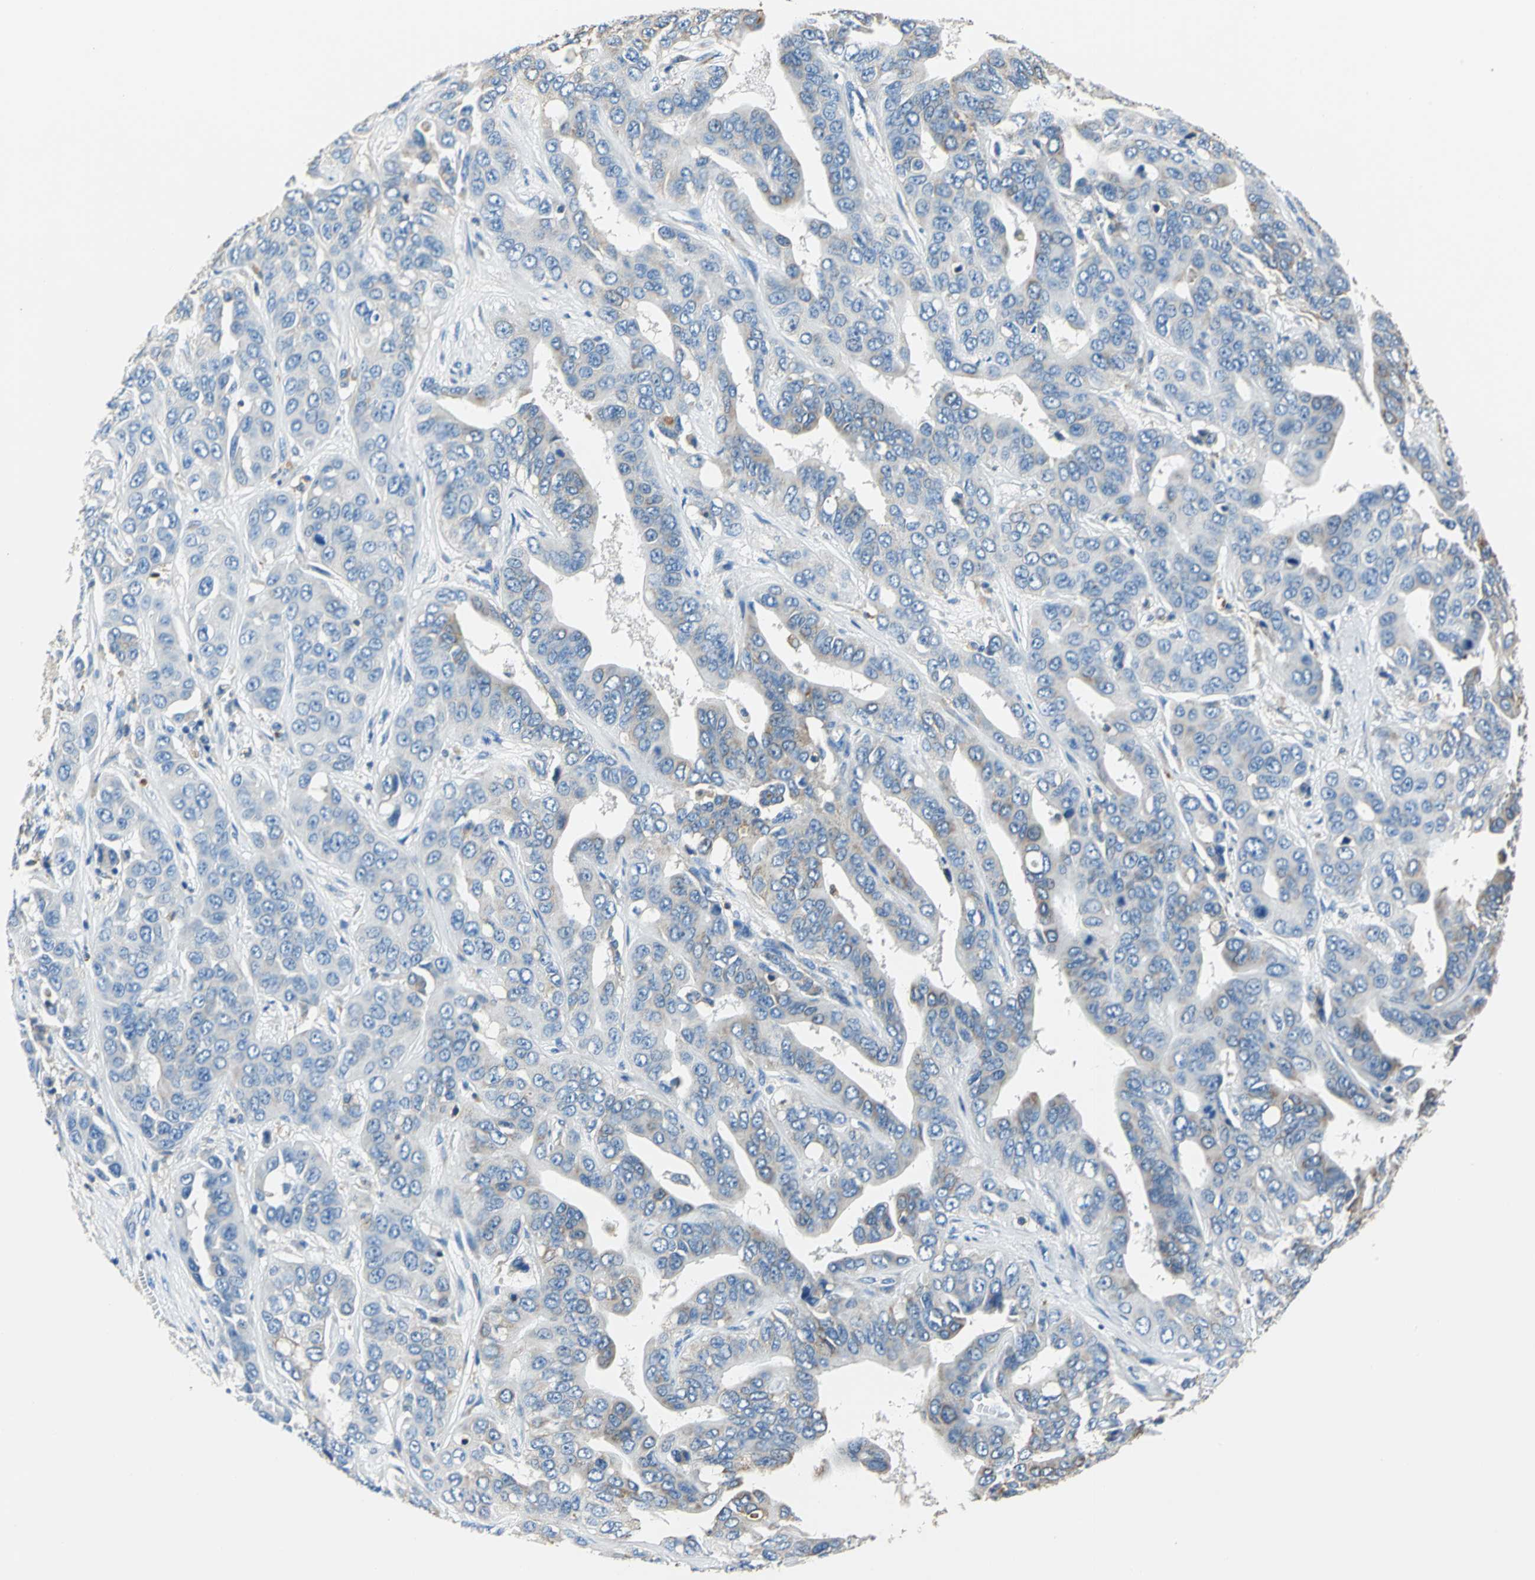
{"staining": {"intensity": "moderate", "quantity": "<25%", "location": "cytoplasmic/membranous"}, "tissue": "liver cancer", "cell_type": "Tumor cells", "image_type": "cancer", "snomed": [{"axis": "morphology", "description": "Cholangiocarcinoma"}, {"axis": "topography", "description": "Liver"}], "caption": "This histopathology image demonstrates immunohistochemistry (IHC) staining of liver cancer (cholangiocarcinoma), with low moderate cytoplasmic/membranous positivity in approximately <25% of tumor cells.", "gene": "SEPTIN6", "patient": {"sex": "female", "age": 52}}